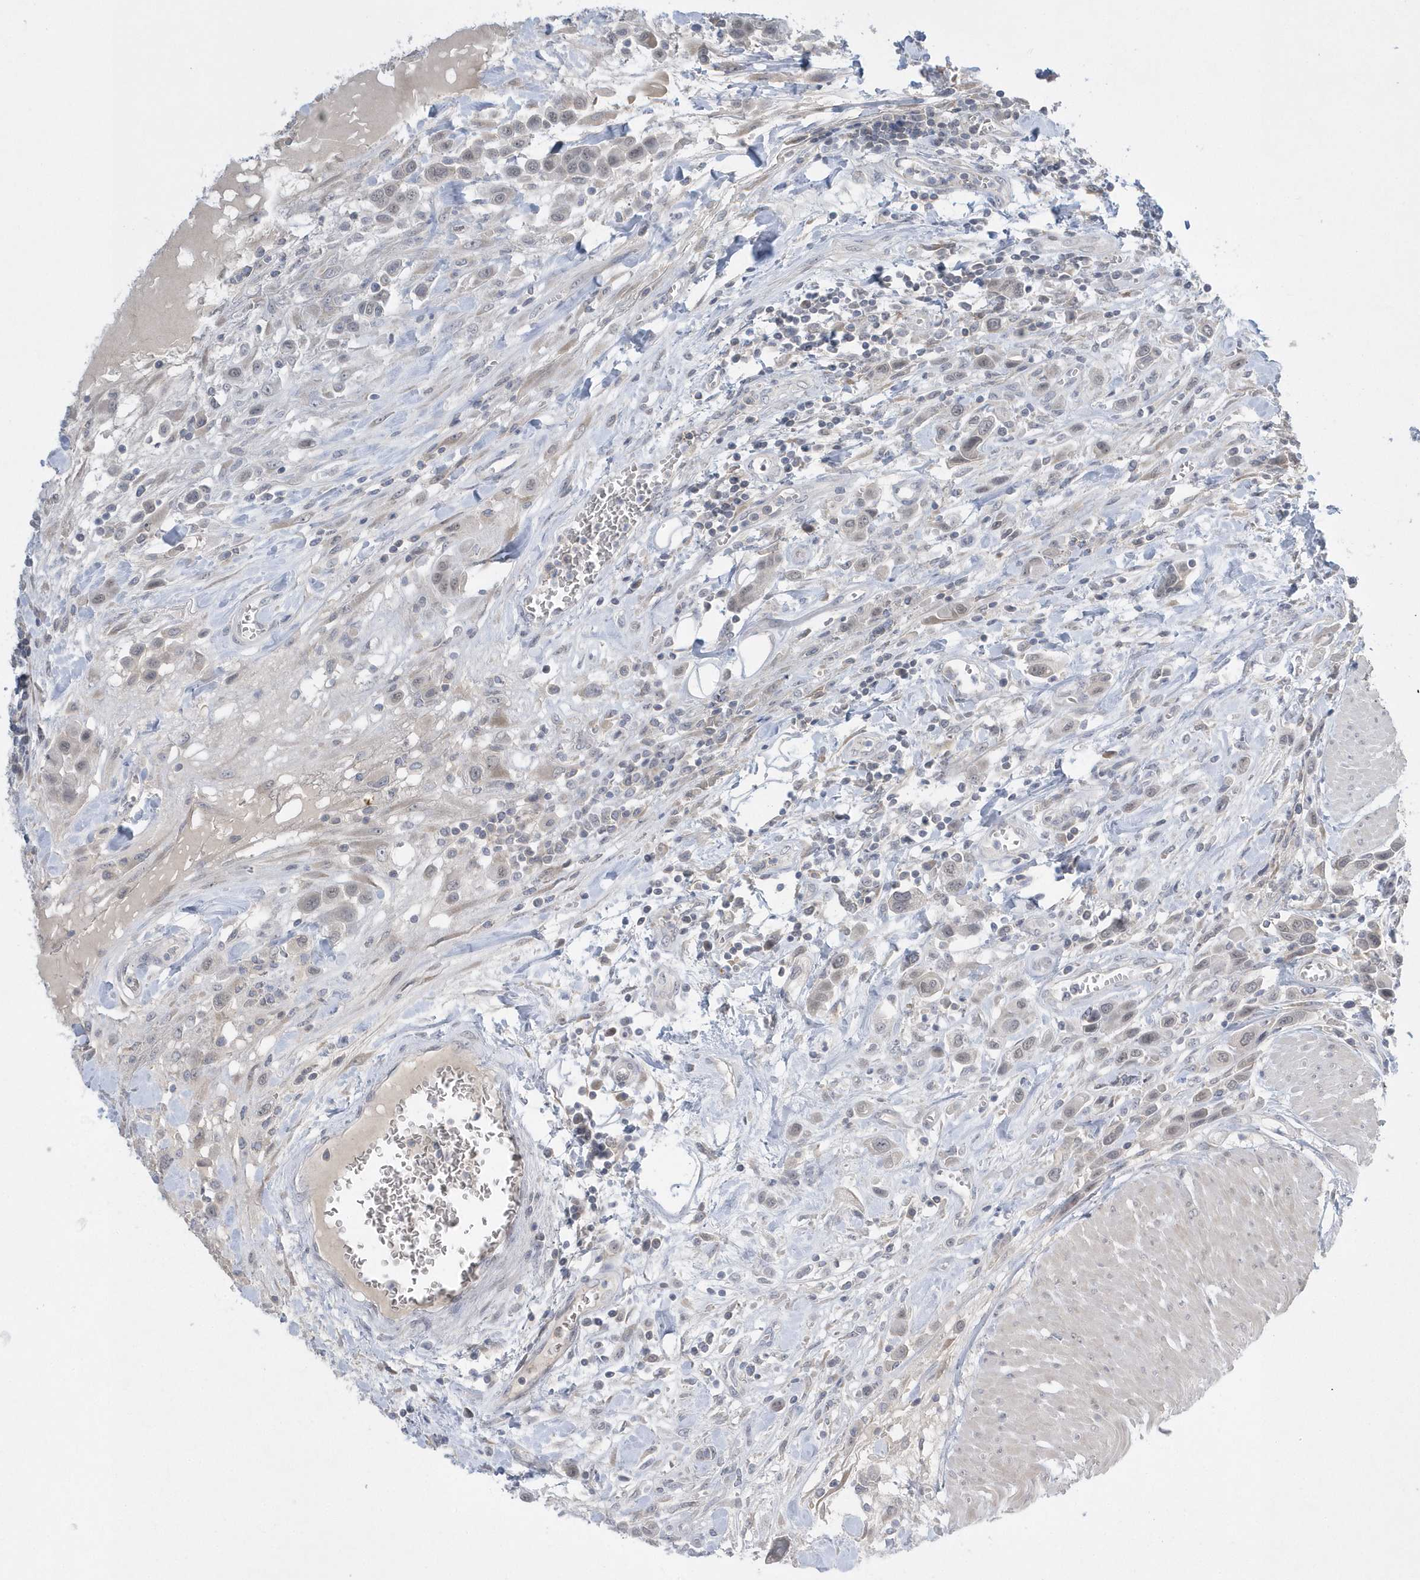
{"staining": {"intensity": "negative", "quantity": "none", "location": "none"}, "tissue": "urothelial cancer", "cell_type": "Tumor cells", "image_type": "cancer", "snomed": [{"axis": "morphology", "description": "Urothelial carcinoma, High grade"}, {"axis": "topography", "description": "Urinary bladder"}], "caption": "Immunohistochemical staining of urothelial carcinoma (high-grade) demonstrates no significant expression in tumor cells.", "gene": "ZC3H12D", "patient": {"sex": "male", "age": 50}}